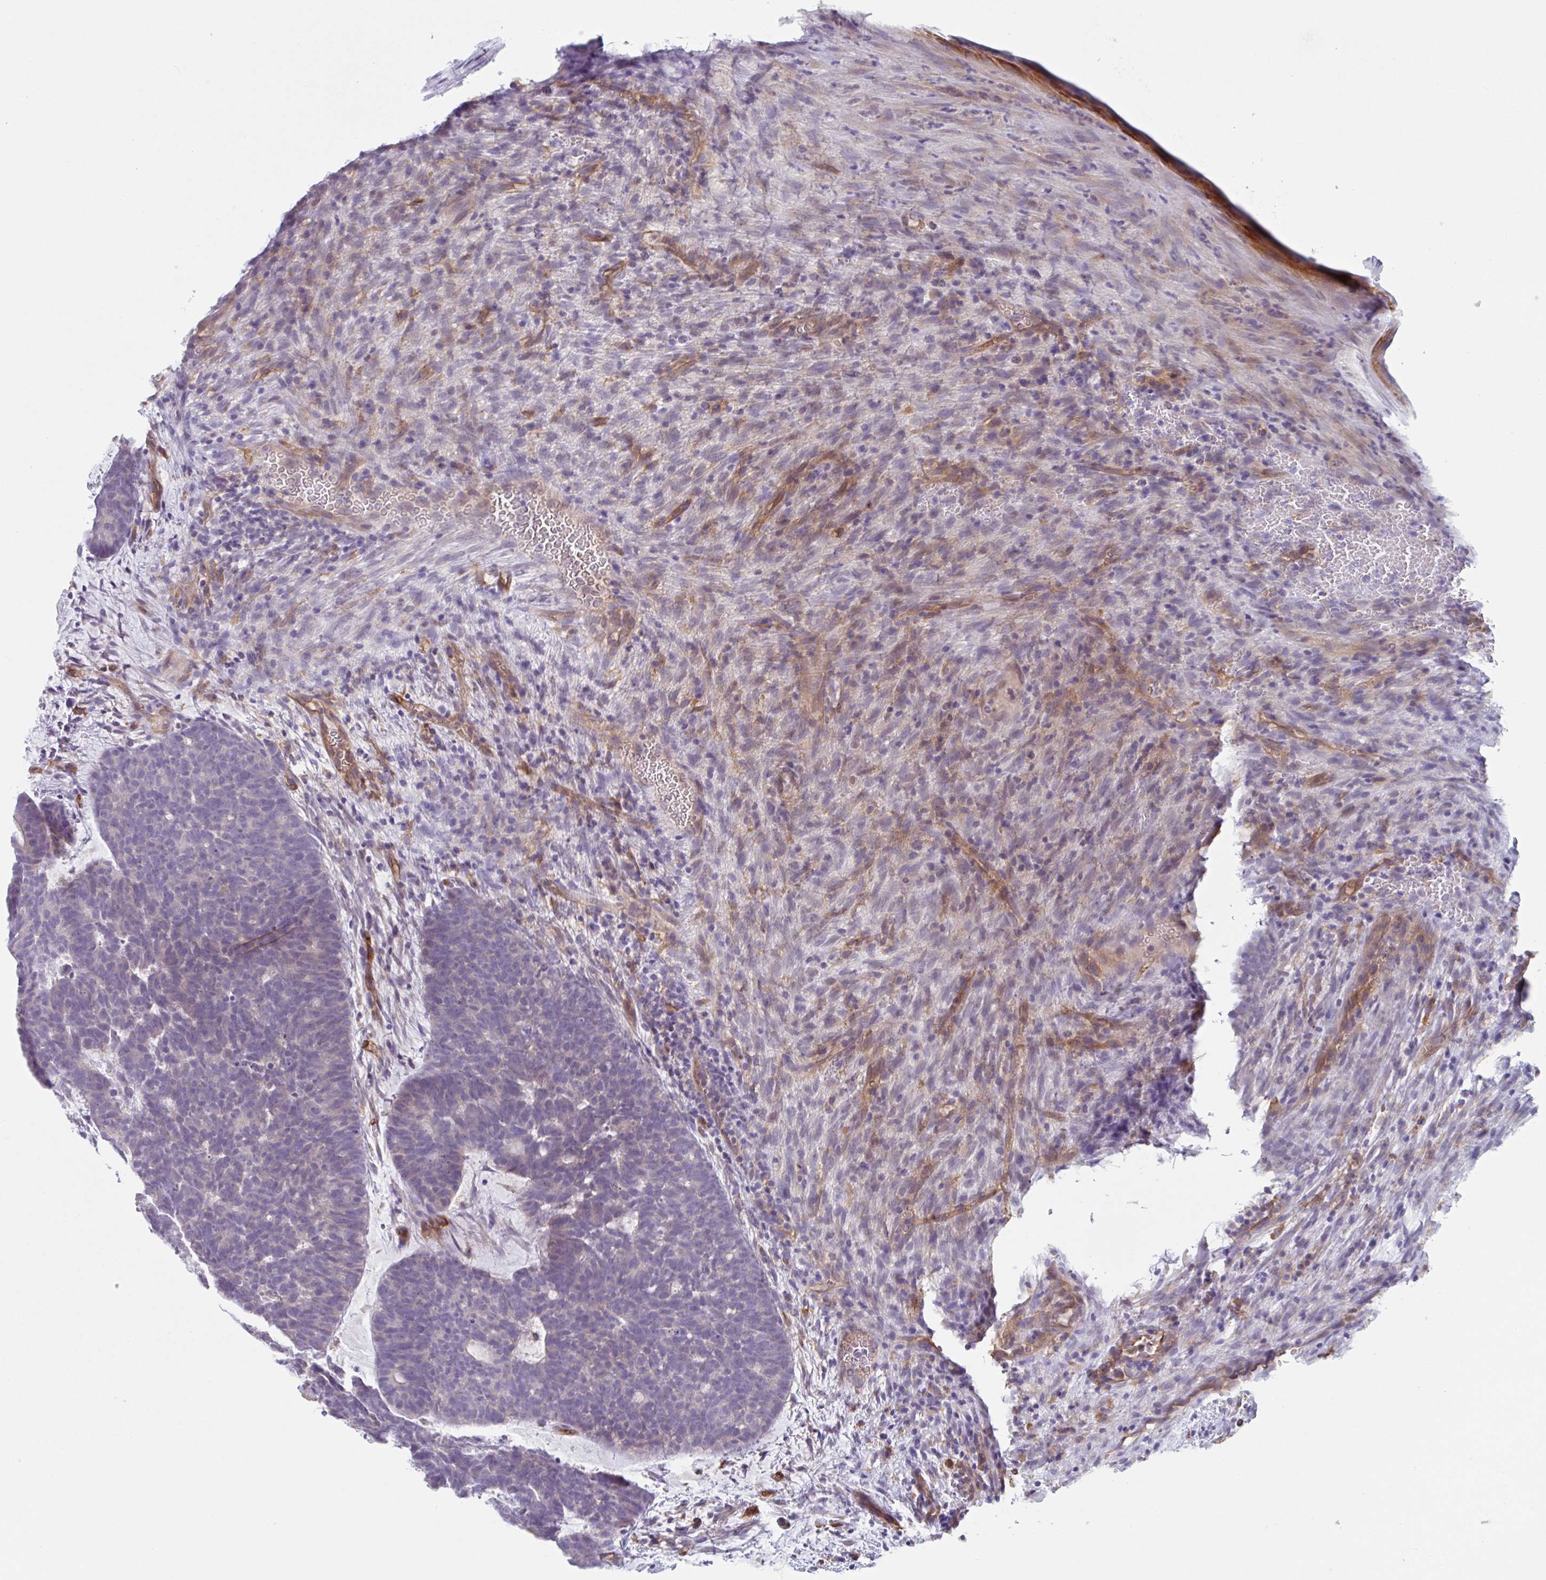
{"staining": {"intensity": "negative", "quantity": "none", "location": "none"}, "tissue": "head and neck cancer", "cell_type": "Tumor cells", "image_type": "cancer", "snomed": [{"axis": "morphology", "description": "Adenocarcinoma, NOS"}, {"axis": "topography", "description": "Head-Neck"}], "caption": "A micrograph of head and neck cancer (adenocarcinoma) stained for a protein shows no brown staining in tumor cells.", "gene": "EHD4", "patient": {"sex": "female", "age": 81}}